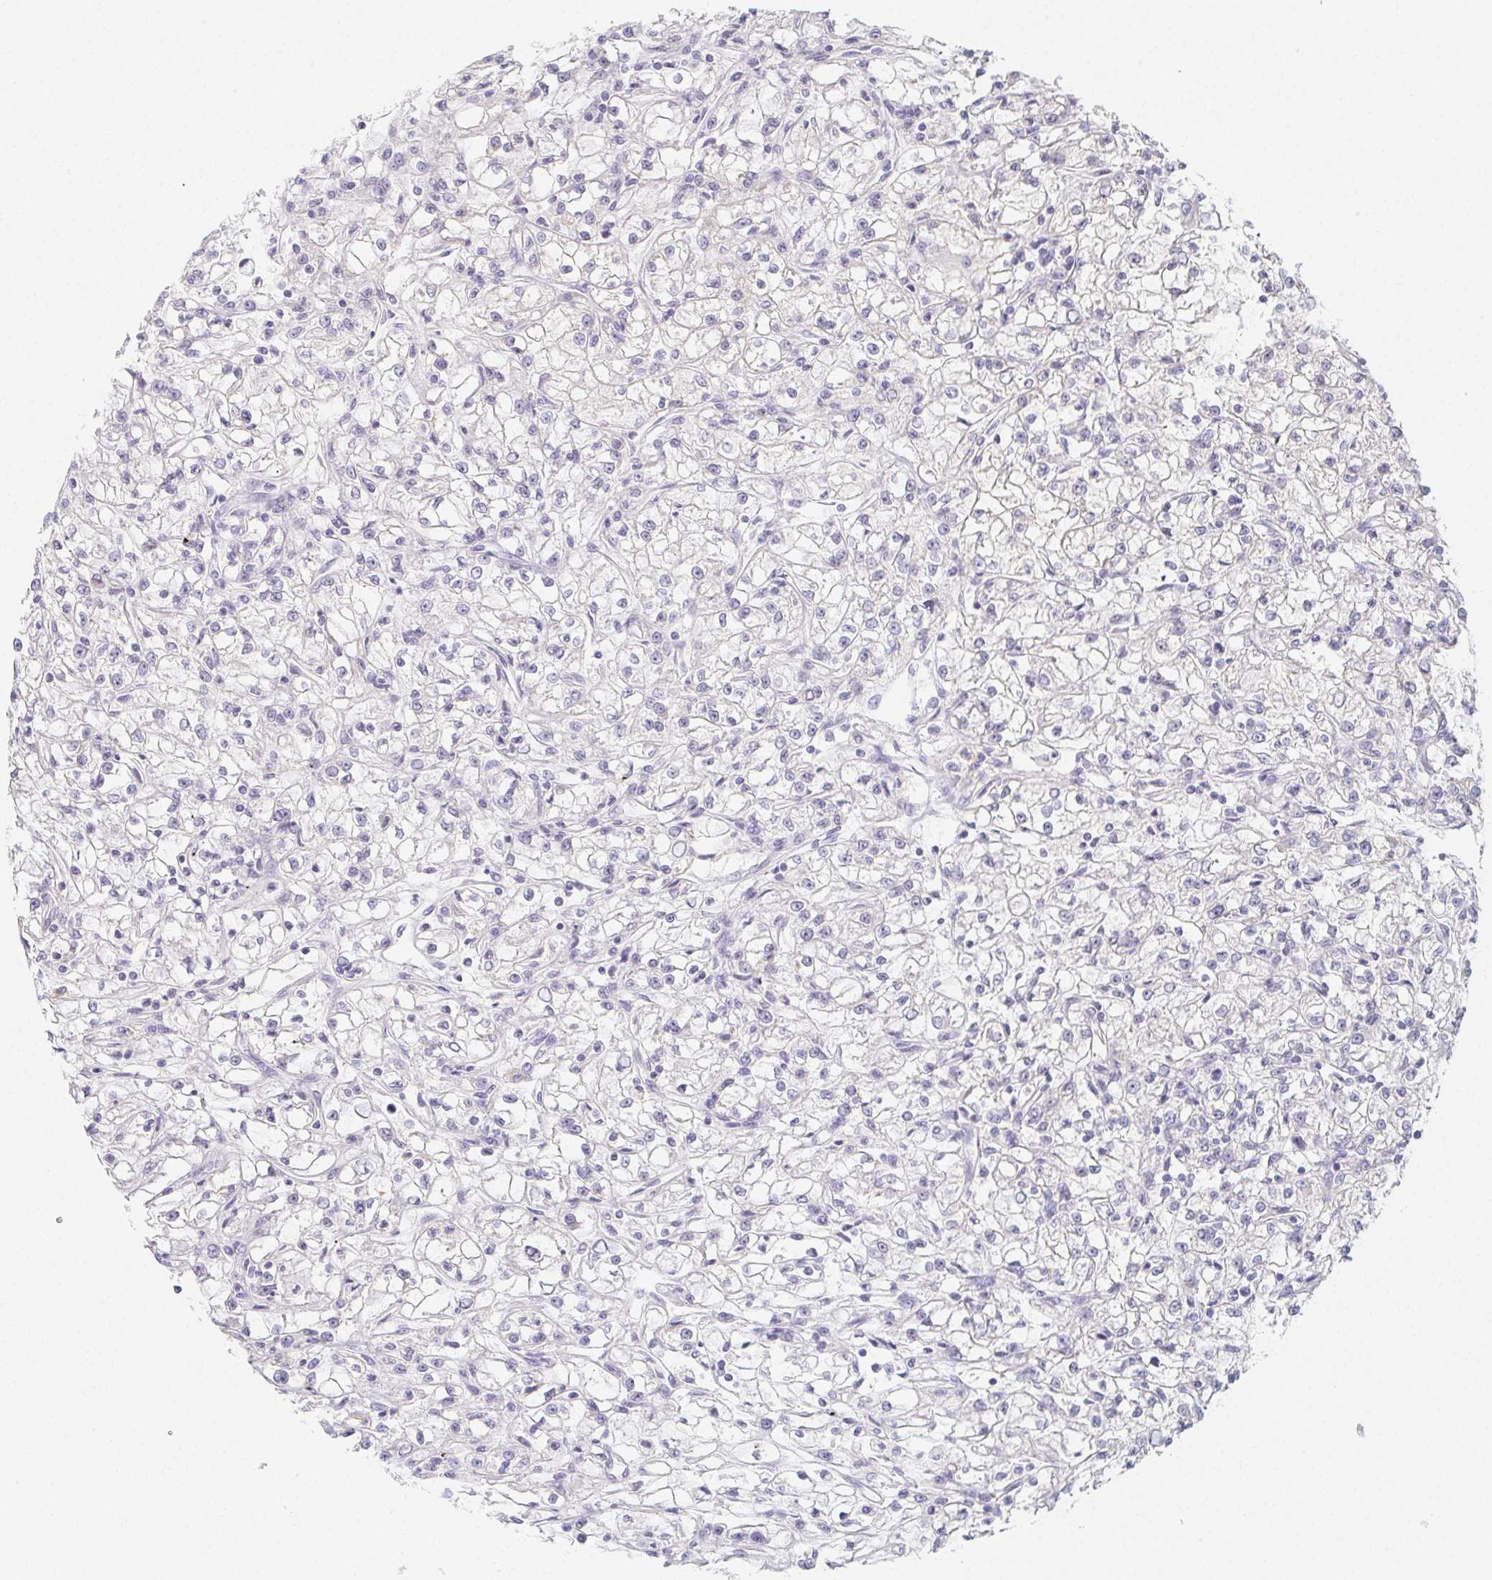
{"staining": {"intensity": "negative", "quantity": "none", "location": "none"}, "tissue": "renal cancer", "cell_type": "Tumor cells", "image_type": "cancer", "snomed": [{"axis": "morphology", "description": "Adenocarcinoma, NOS"}, {"axis": "topography", "description": "Kidney"}], "caption": "This is a micrograph of IHC staining of renal cancer, which shows no staining in tumor cells. (DAB immunohistochemistry, high magnification).", "gene": "GLIPR1L1", "patient": {"sex": "female", "age": 59}}